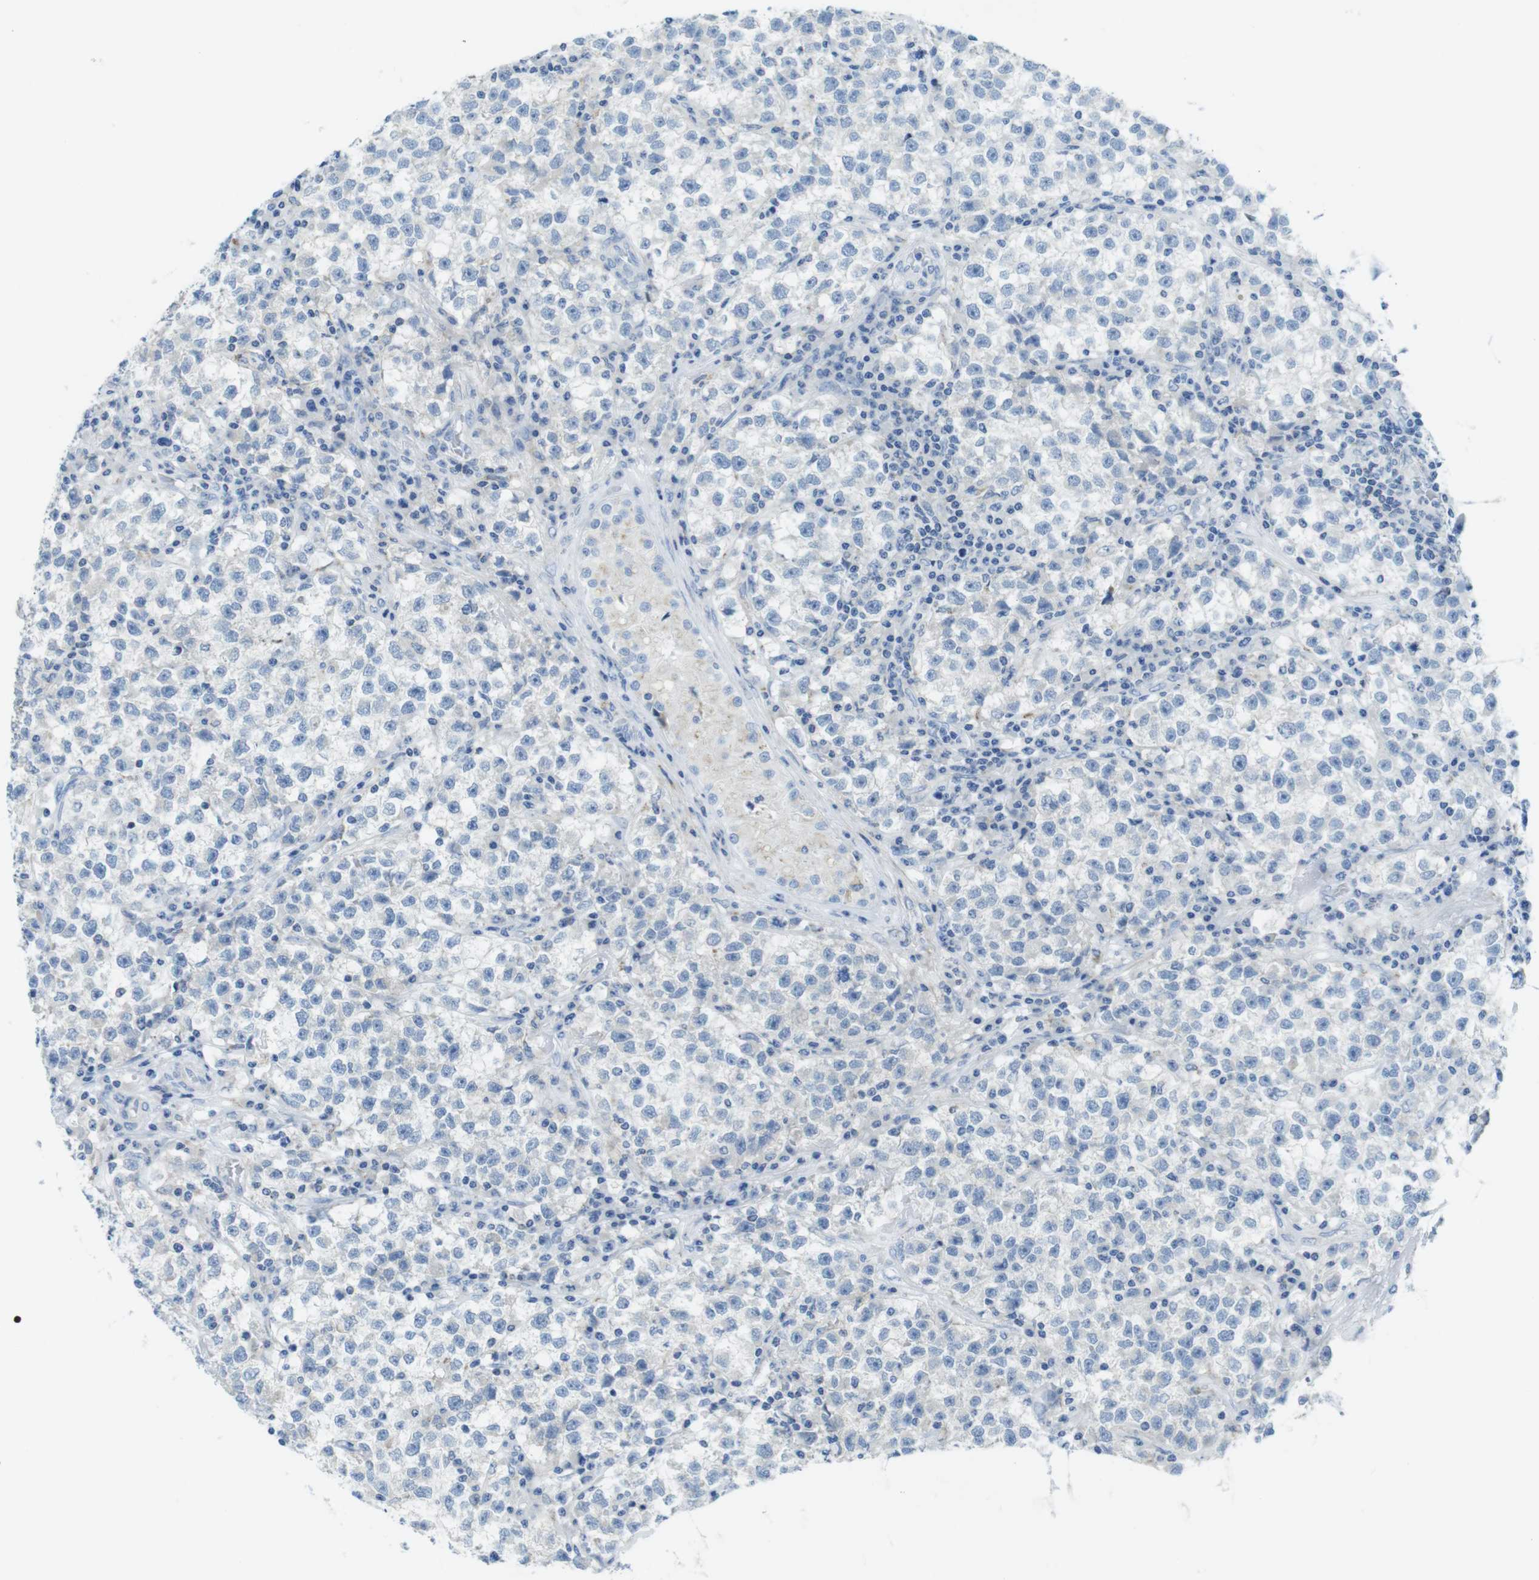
{"staining": {"intensity": "negative", "quantity": "none", "location": "none"}, "tissue": "testis cancer", "cell_type": "Tumor cells", "image_type": "cancer", "snomed": [{"axis": "morphology", "description": "Seminoma, NOS"}, {"axis": "topography", "description": "Testis"}], "caption": "This is an immunohistochemistry photomicrograph of human testis cancer. There is no positivity in tumor cells.", "gene": "ASIC5", "patient": {"sex": "male", "age": 22}}